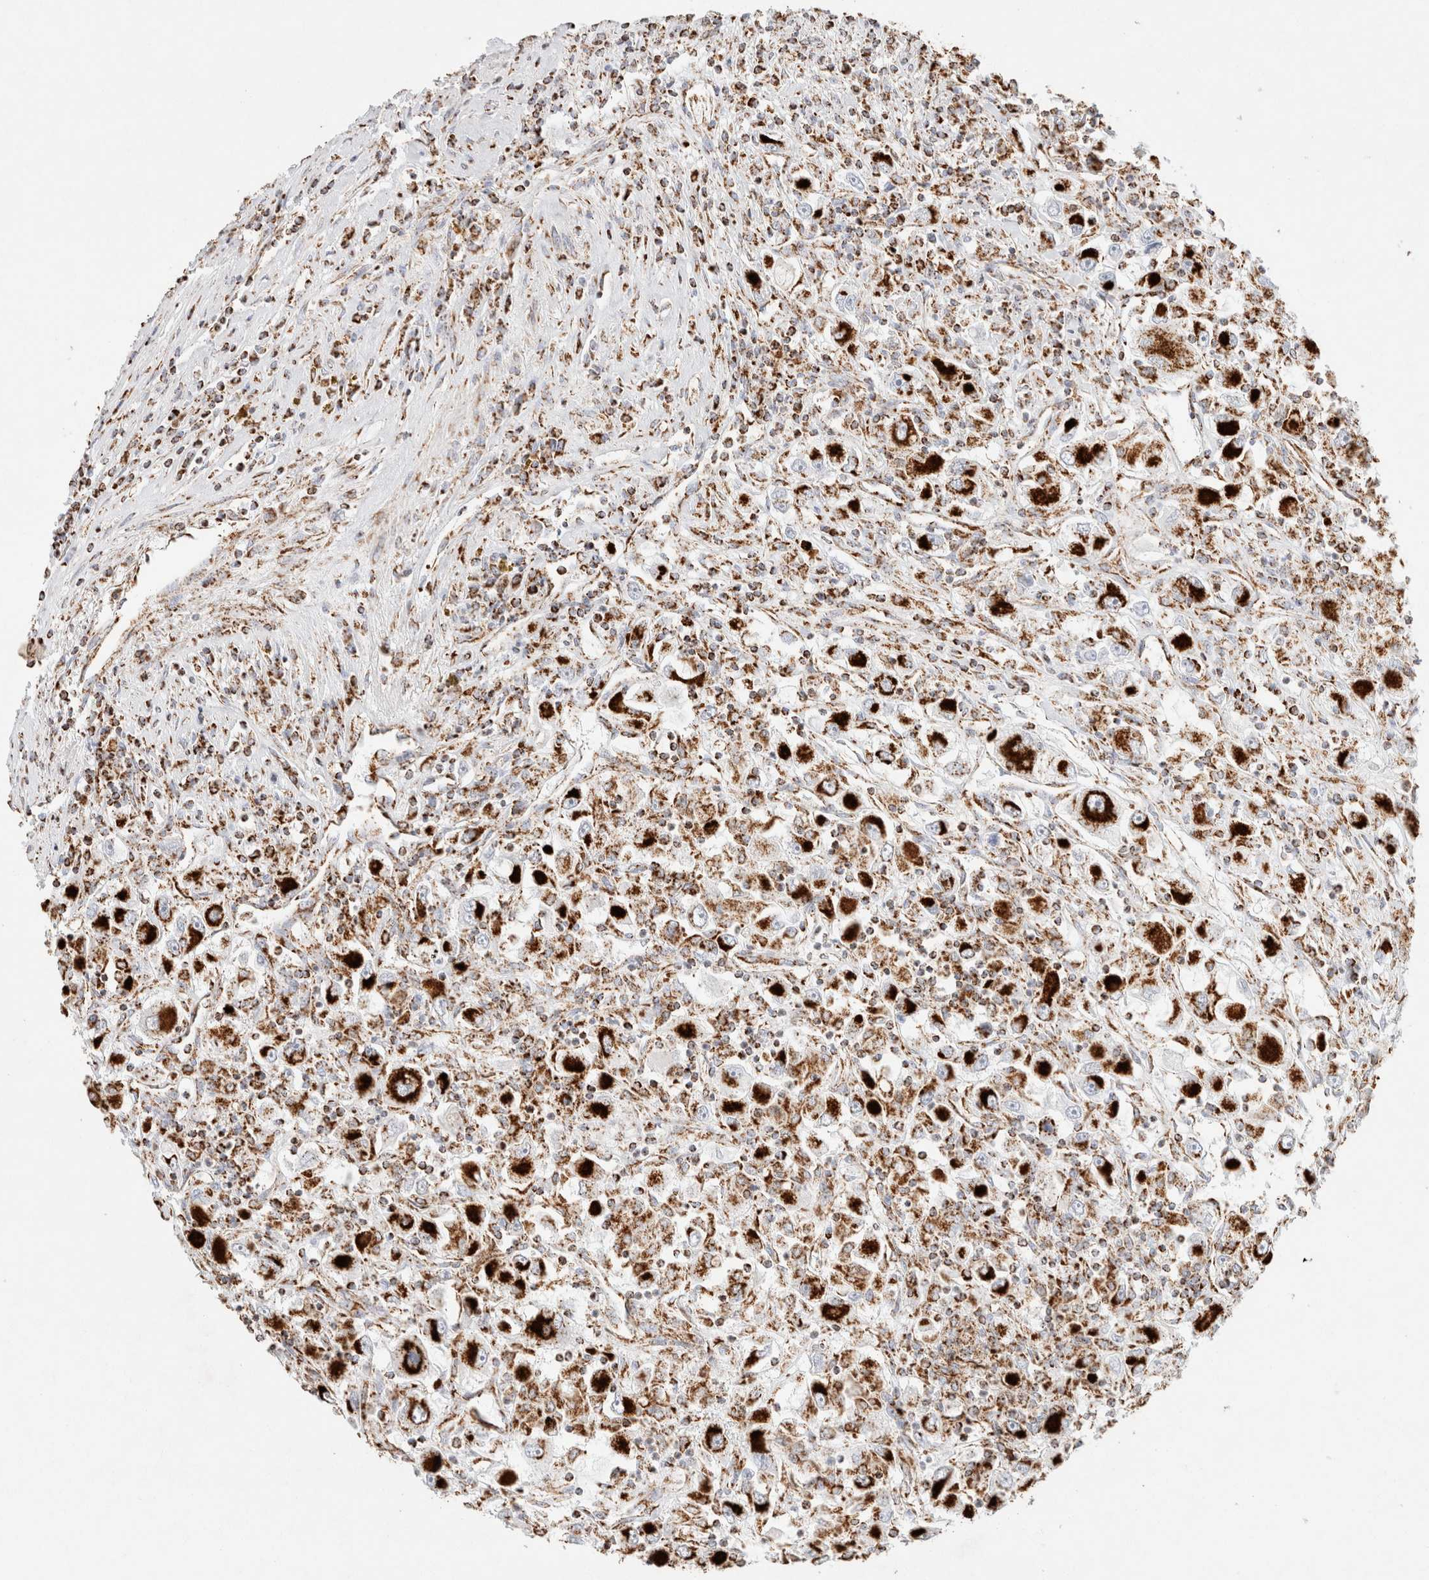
{"staining": {"intensity": "strong", "quantity": ">75%", "location": "cytoplasmic/membranous"}, "tissue": "renal cancer", "cell_type": "Tumor cells", "image_type": "cancer", "snomed": [{"axis": "morphology", "description": "Adenocarcinoma, NOS"}, {"axis": "topography", "description": "Kidney"}], "caption": "Protein expression by immunohistochemistry (IHC) reveals strong cytoplasmic/membranous staining in about >75% of tumor cells in renal adenocarcinoma.", "gene": "PHB2", "patient": {"sex": "female", "age": 52}}